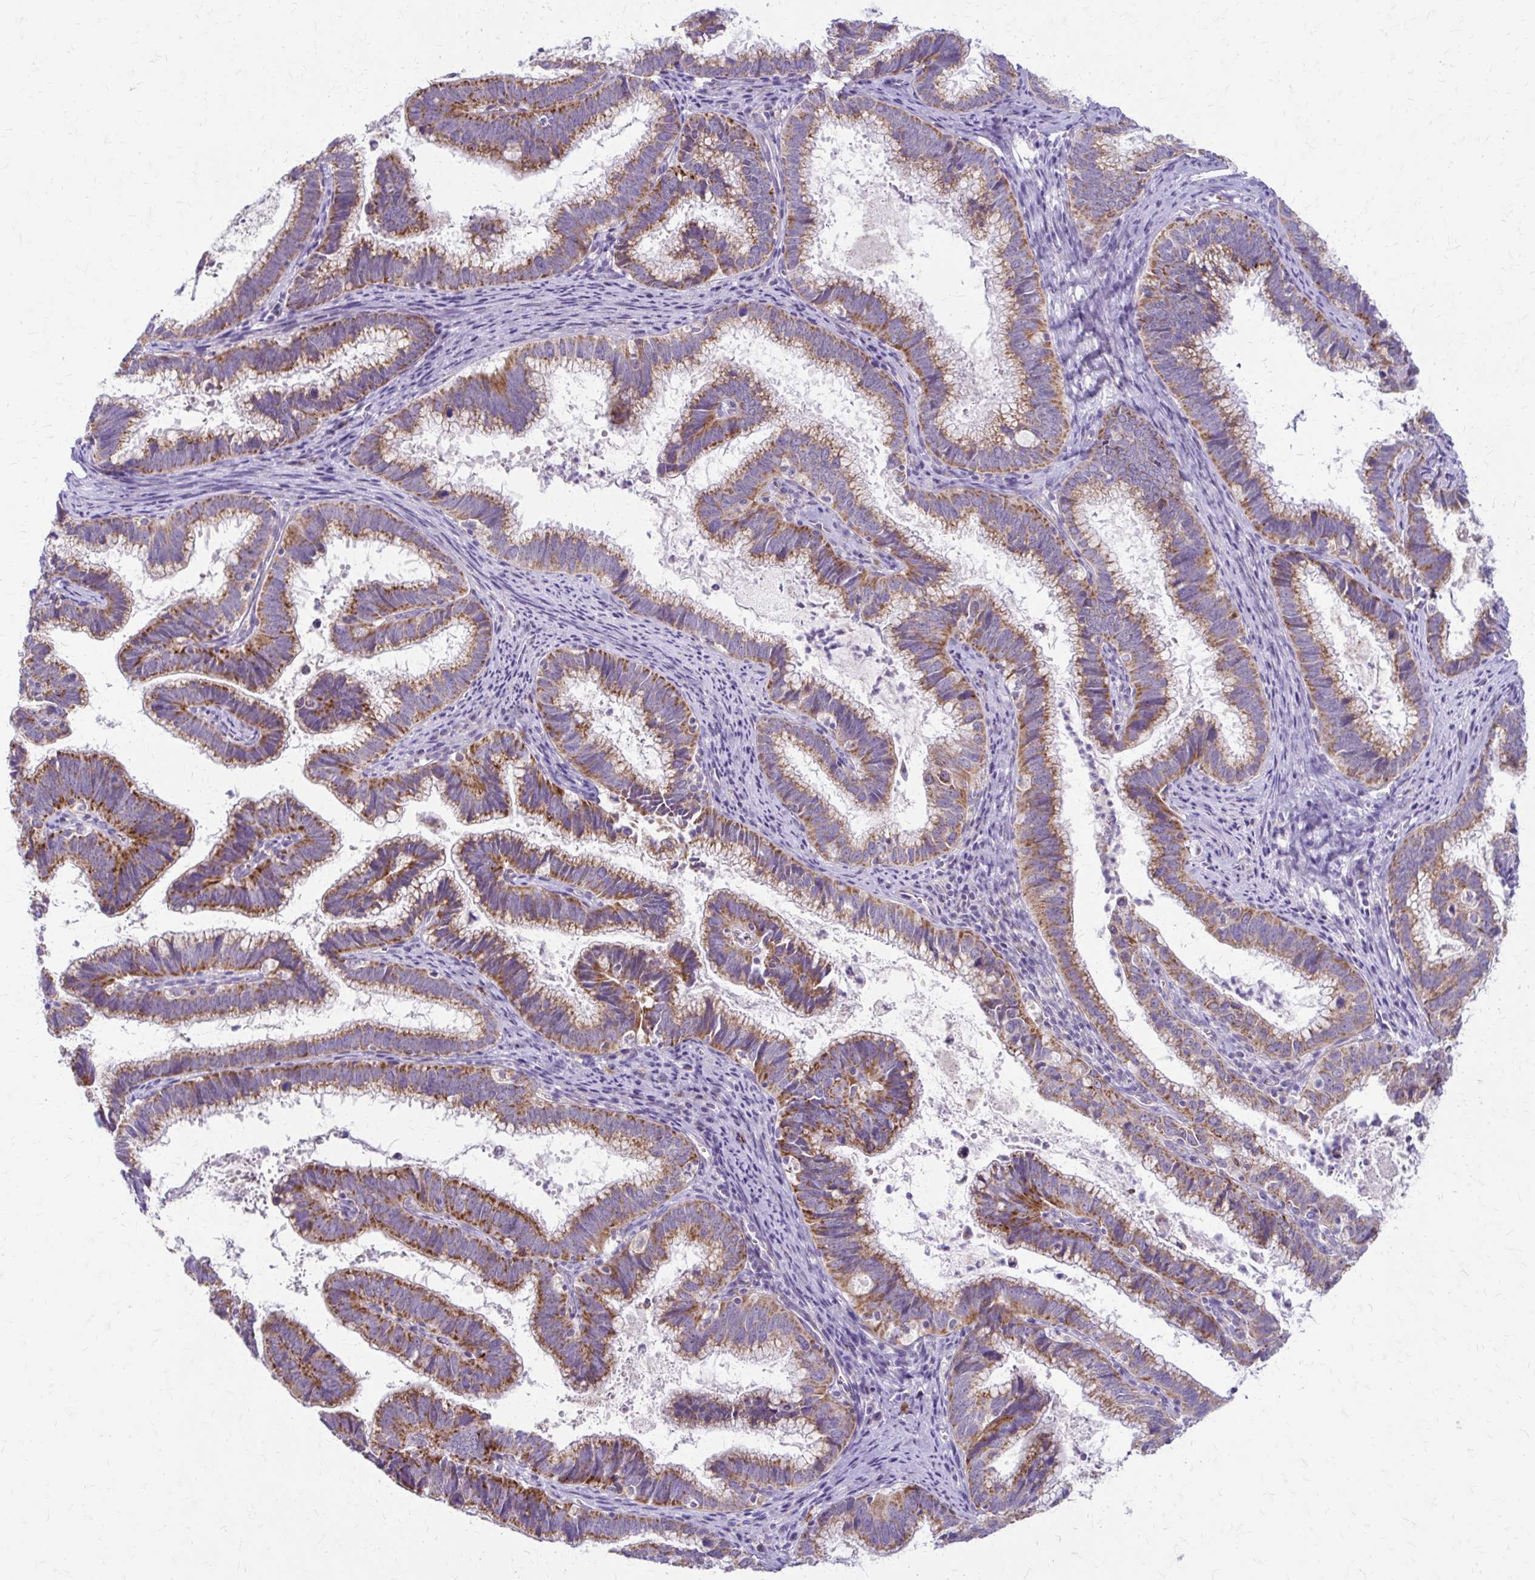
{"staining": {"intensity": "strong", "quantity": ">75%", "location": "cytoplasmic/membranous"}, "tissue": "cervical cancer", "cell_type": "Tumor cells", "image_type": "cancer", "snomed": [{"axis": "morphology", "description": "Adenocarcinoma, NOS"}, {"axis": "topography", "description": "Cervix"}], "caption": "Cervical adenocarcinoma stained for a protein (brown) shows strong cytoplasmic/membranous positive positivity in about >75% of tumor cells.", "gene": "SAMD13", "patient": {"sex": "female", "age": 61}}